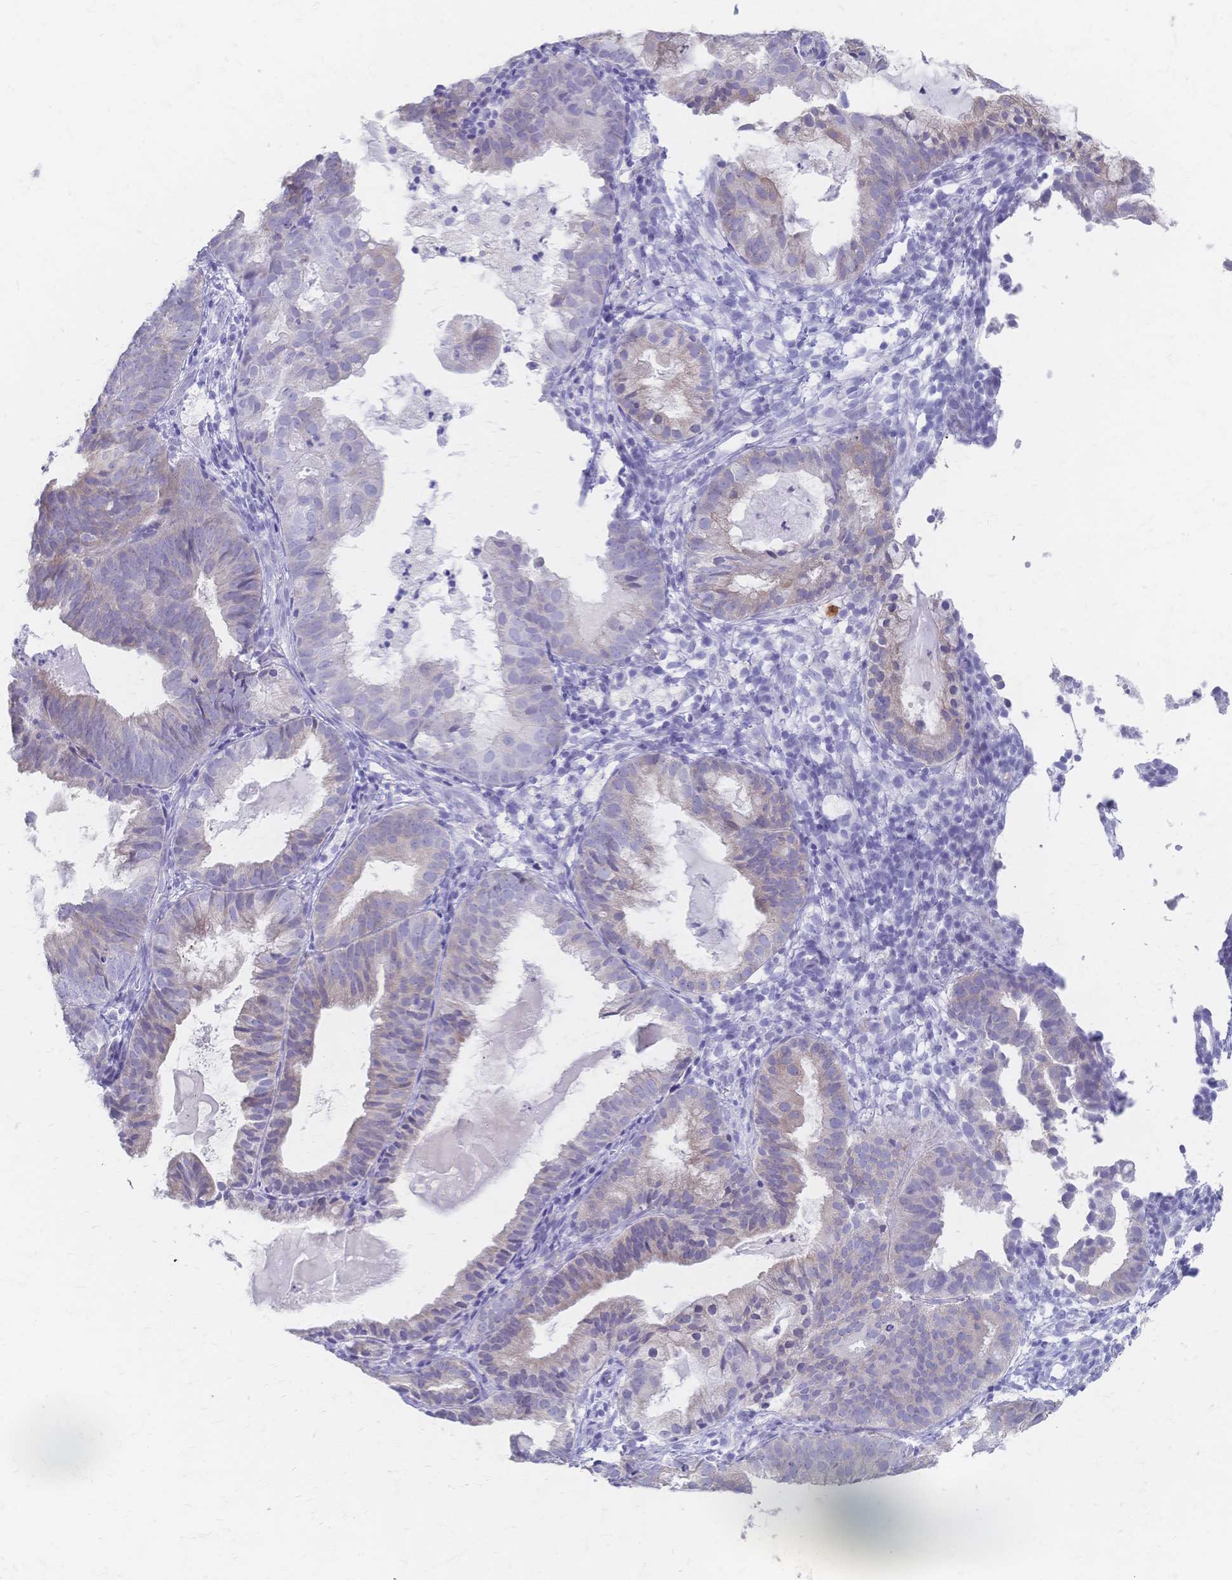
{"staining": {"intensity": "negative", "quantity": "none", "location": "none"}, "tissue": "endometrial cancer", "cell_type": "Tumor cells", "image_type": "cancer", "snomed": [{"axis": "morphology", "description": "Adenocarcinoma, NOS"}, {"axis": "topography", "description": "Endometrium"}], "caption": "A high-resolution histopathology image shows IHC staining of endometrial cancer, which shows no significant staining in tumor cells. (Stains: DAB (3,3'-diaminobenzidine) IHC with hematoxylin counter stain, Microscopy: brightfield microscopy at high magnification).", "gene": "CYB5A", "patient": {"sex": "female", "age": 80}}